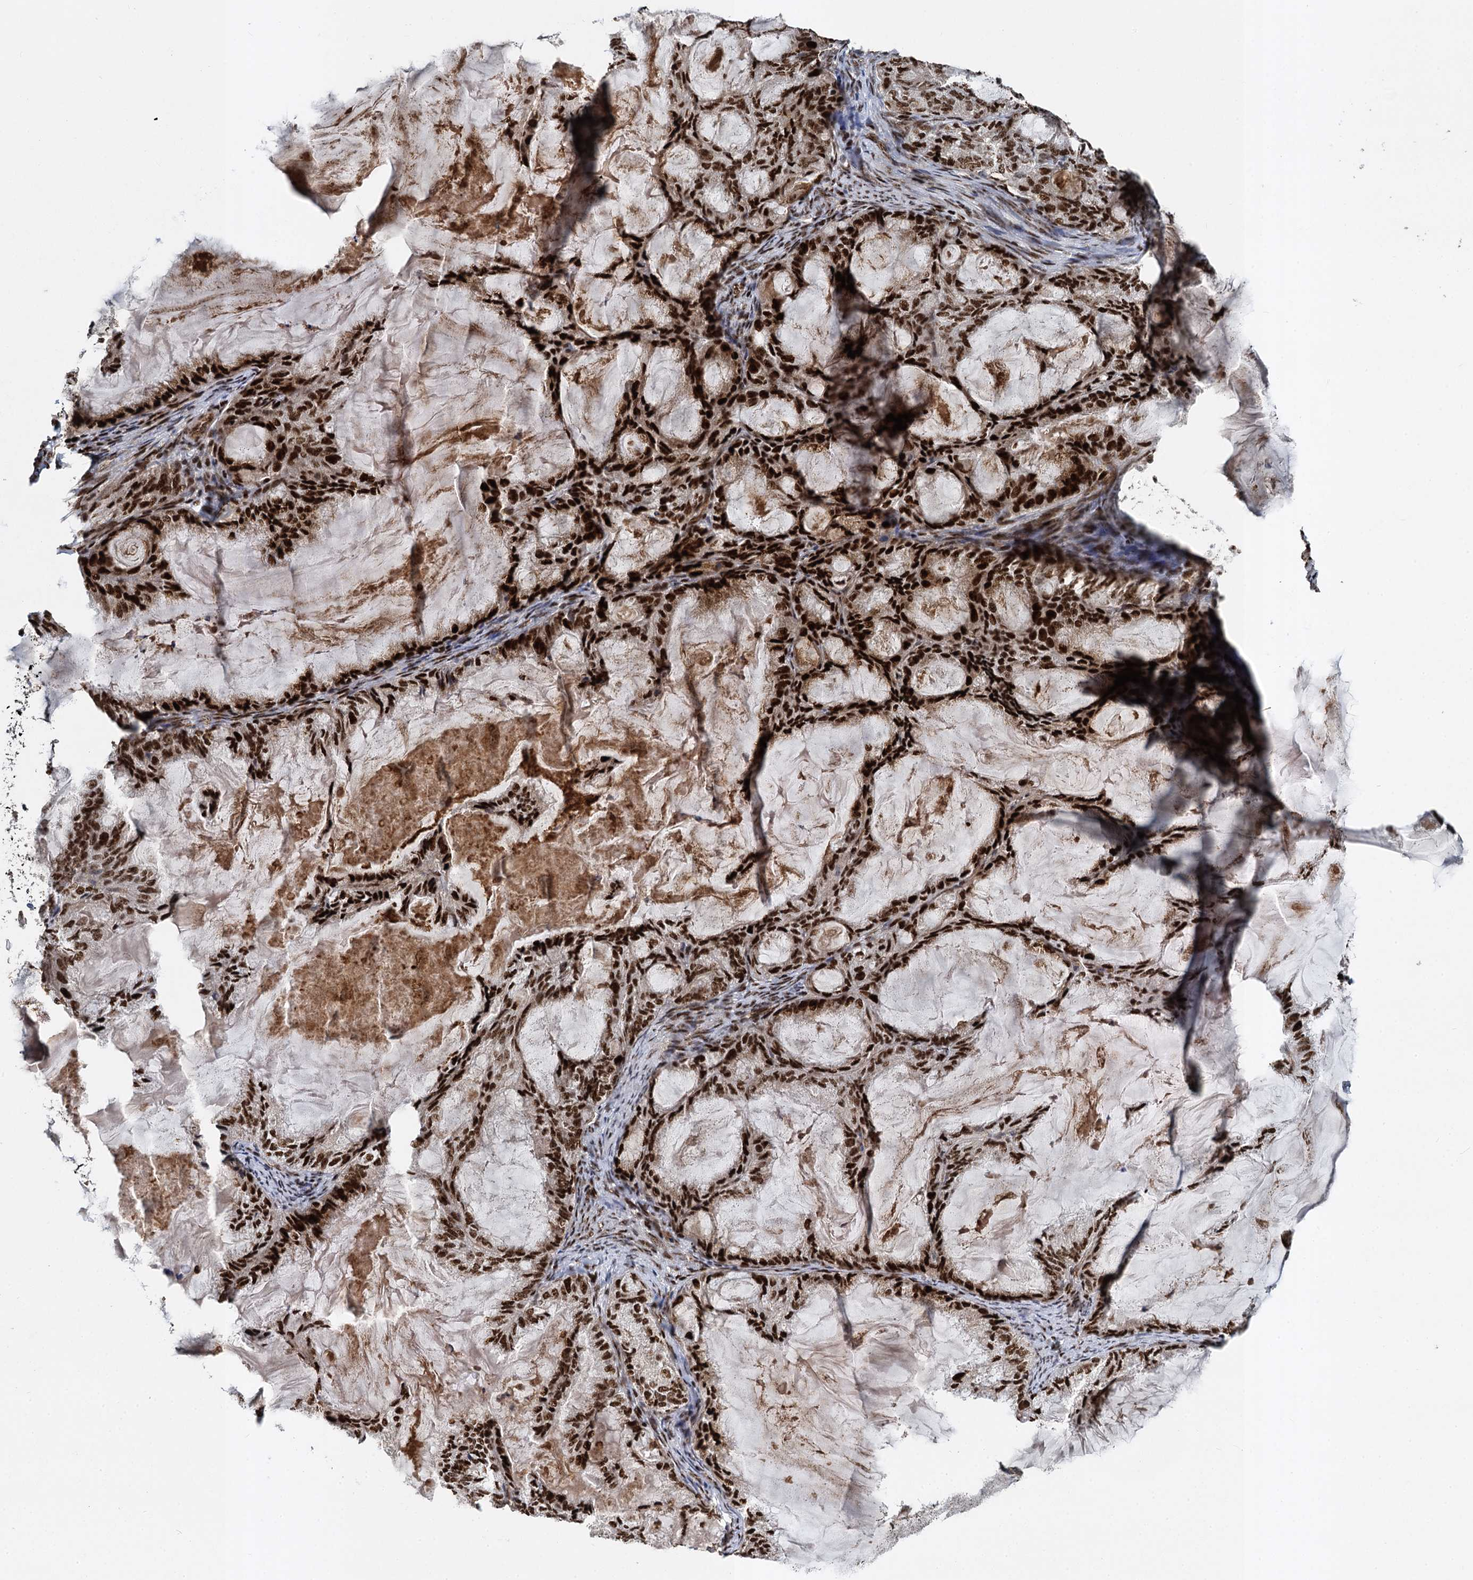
{"staining": {"intensity": "strong", "quantity": ">75%", "location": "nuclear"}, "tissue": "endometrial cancer", "cell_type": "Tumor cells", "image_type": "cancer", "snomed": [{"axis": "morphology", "description": "Adenocarcinoma, NOS"}, {"axis": "topography", "description": "Endometrium"}], "caption": "There is high levels of strong nuclear expression in tumor cells of endometrial cancer, as demonstrated by immunohistochemical staining (brown color).", "gene": "ANKRD49", "patient": {"sex": "female", "age": 86}}